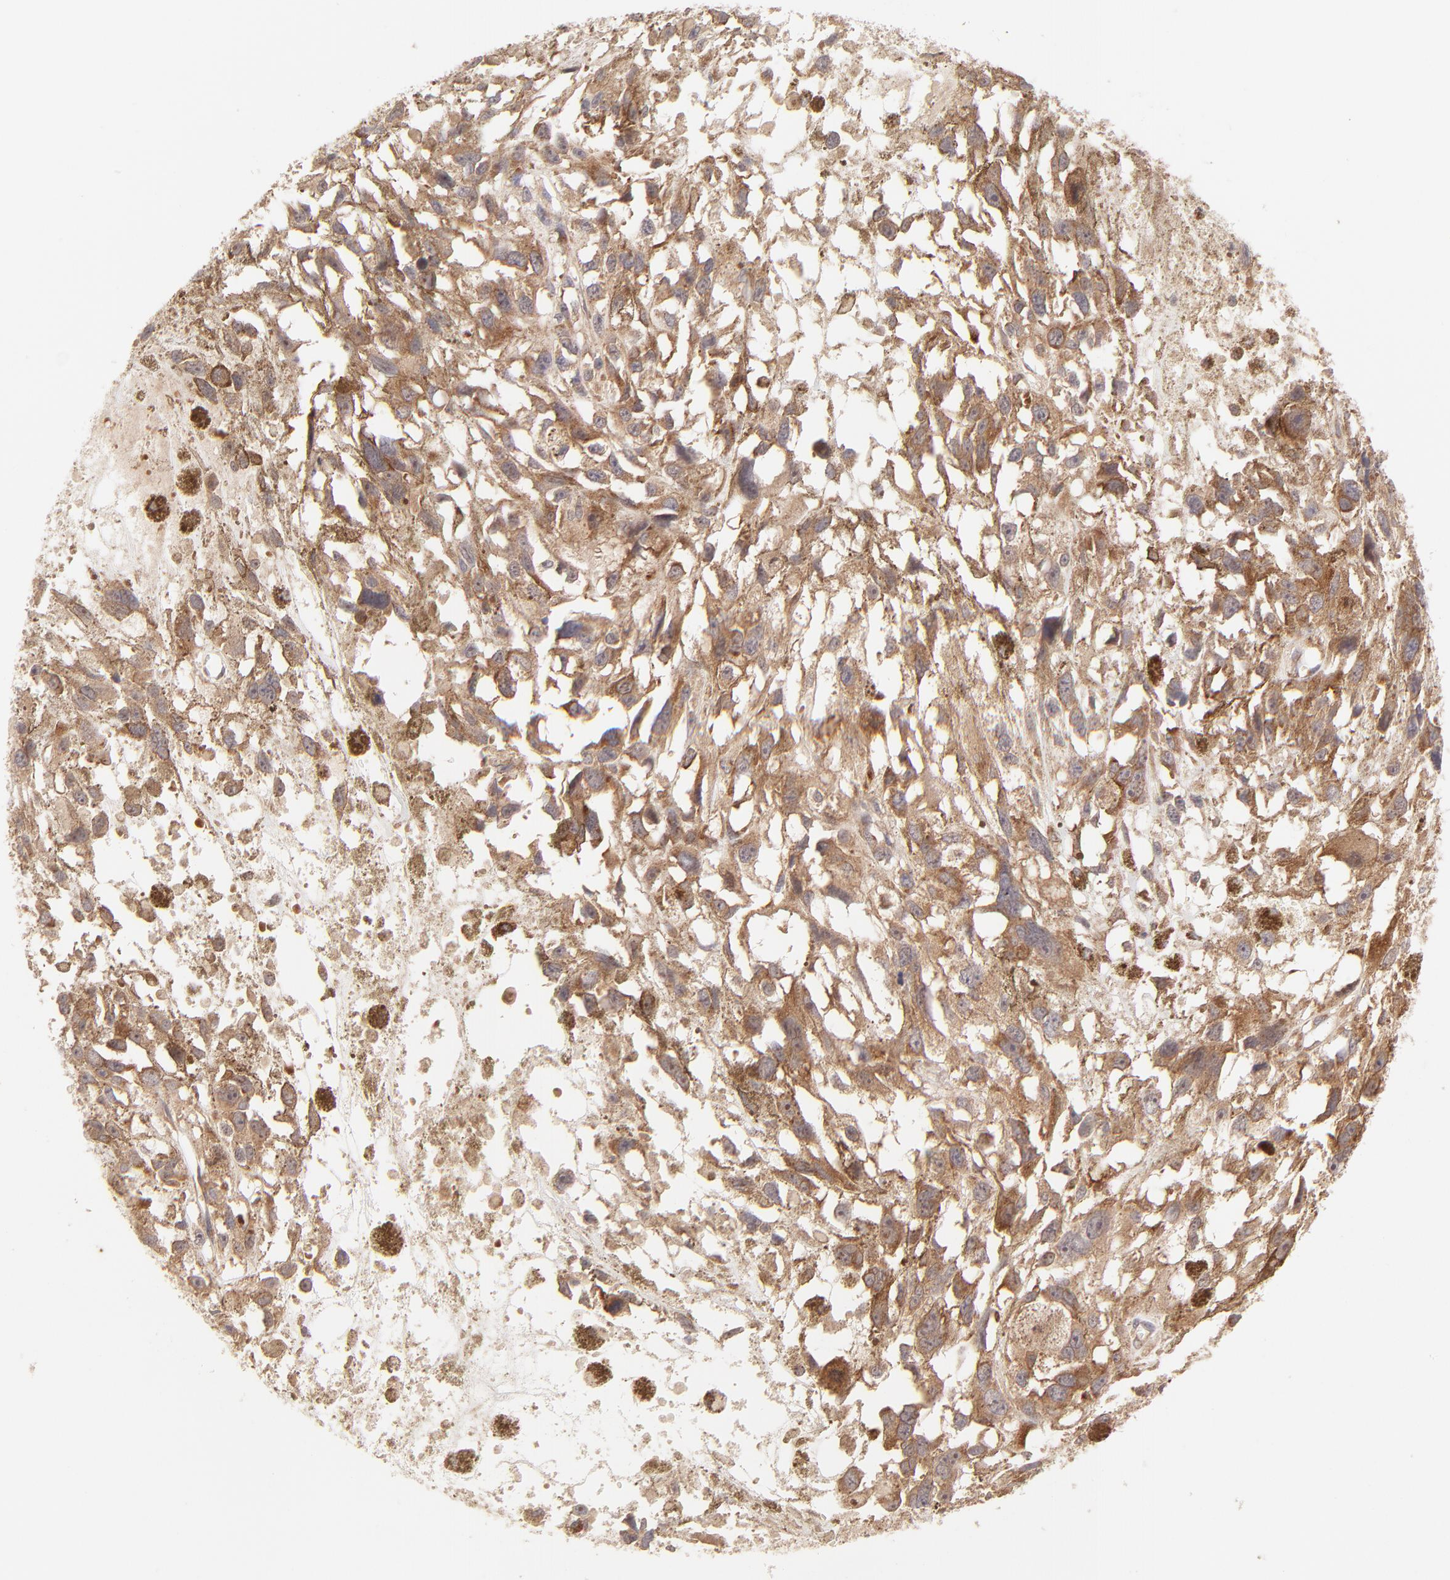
{"staining": {"intensity": "moderate", "quantity": ">75%", "location": "cytoplasmic/membranous"}, "tissue": "melanoma", "cell_type": "Tumor cells", "image_type": "cancer", "snomed": [{"axis": "morphology", "description": "Malignant melanoma, Metastatic site"}, {"axis": "topography", "description": "Lymph node"}], "caption": "IHC micrograph of malignant melanoma (metastatic site) stained for a protein (brown), which exhibits medium levels of moderate cytoplasmic/membranous staining in approximately >75% of tumor cells.", "gene": "TNRC6B", "patient": {"sex": "male", "age": 59}}